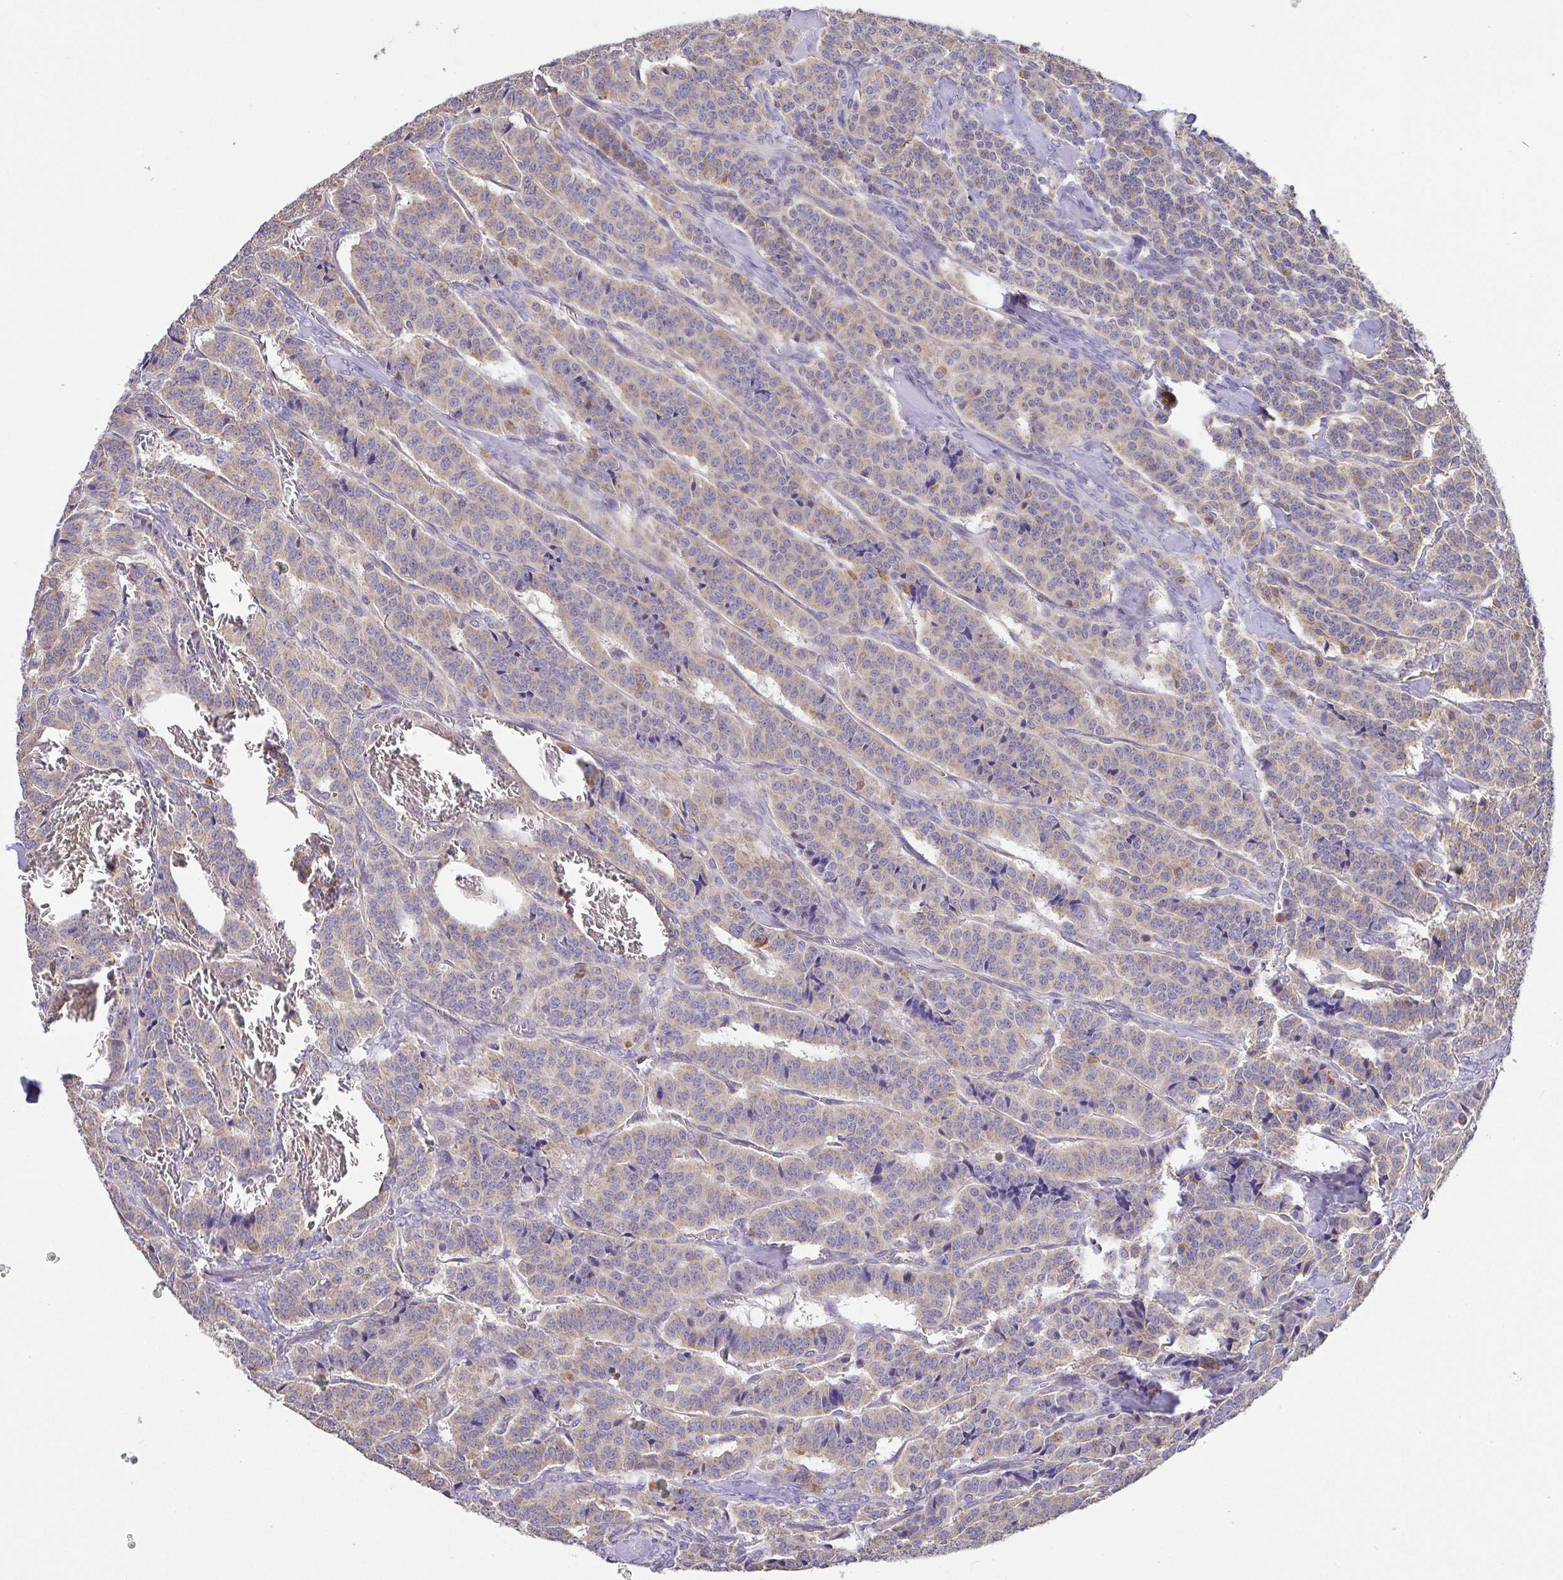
{"staining": {"intensity": "weak", "quantity": ">75%", "location": "cytoplasmic/membranous"}, "tissue": "carcinoid", "cell_type": "Tumor cells", "image_type": "cancer", "snomed": [{"axis": "morphology", "description": "Normal tissue, NOS"}, {"axis": "morphology", "description": "Carcinoid, malignant, NOS"}, {"axis": "topography", "description": "Lung"}], "caption": "Protein staining reveals weak cytoplasmic/membranous staining in approximately >75% of tumor cells in malignant carcinoid.", "gene": "GINM1", "patient": {"sex": "female", "age": 46}}